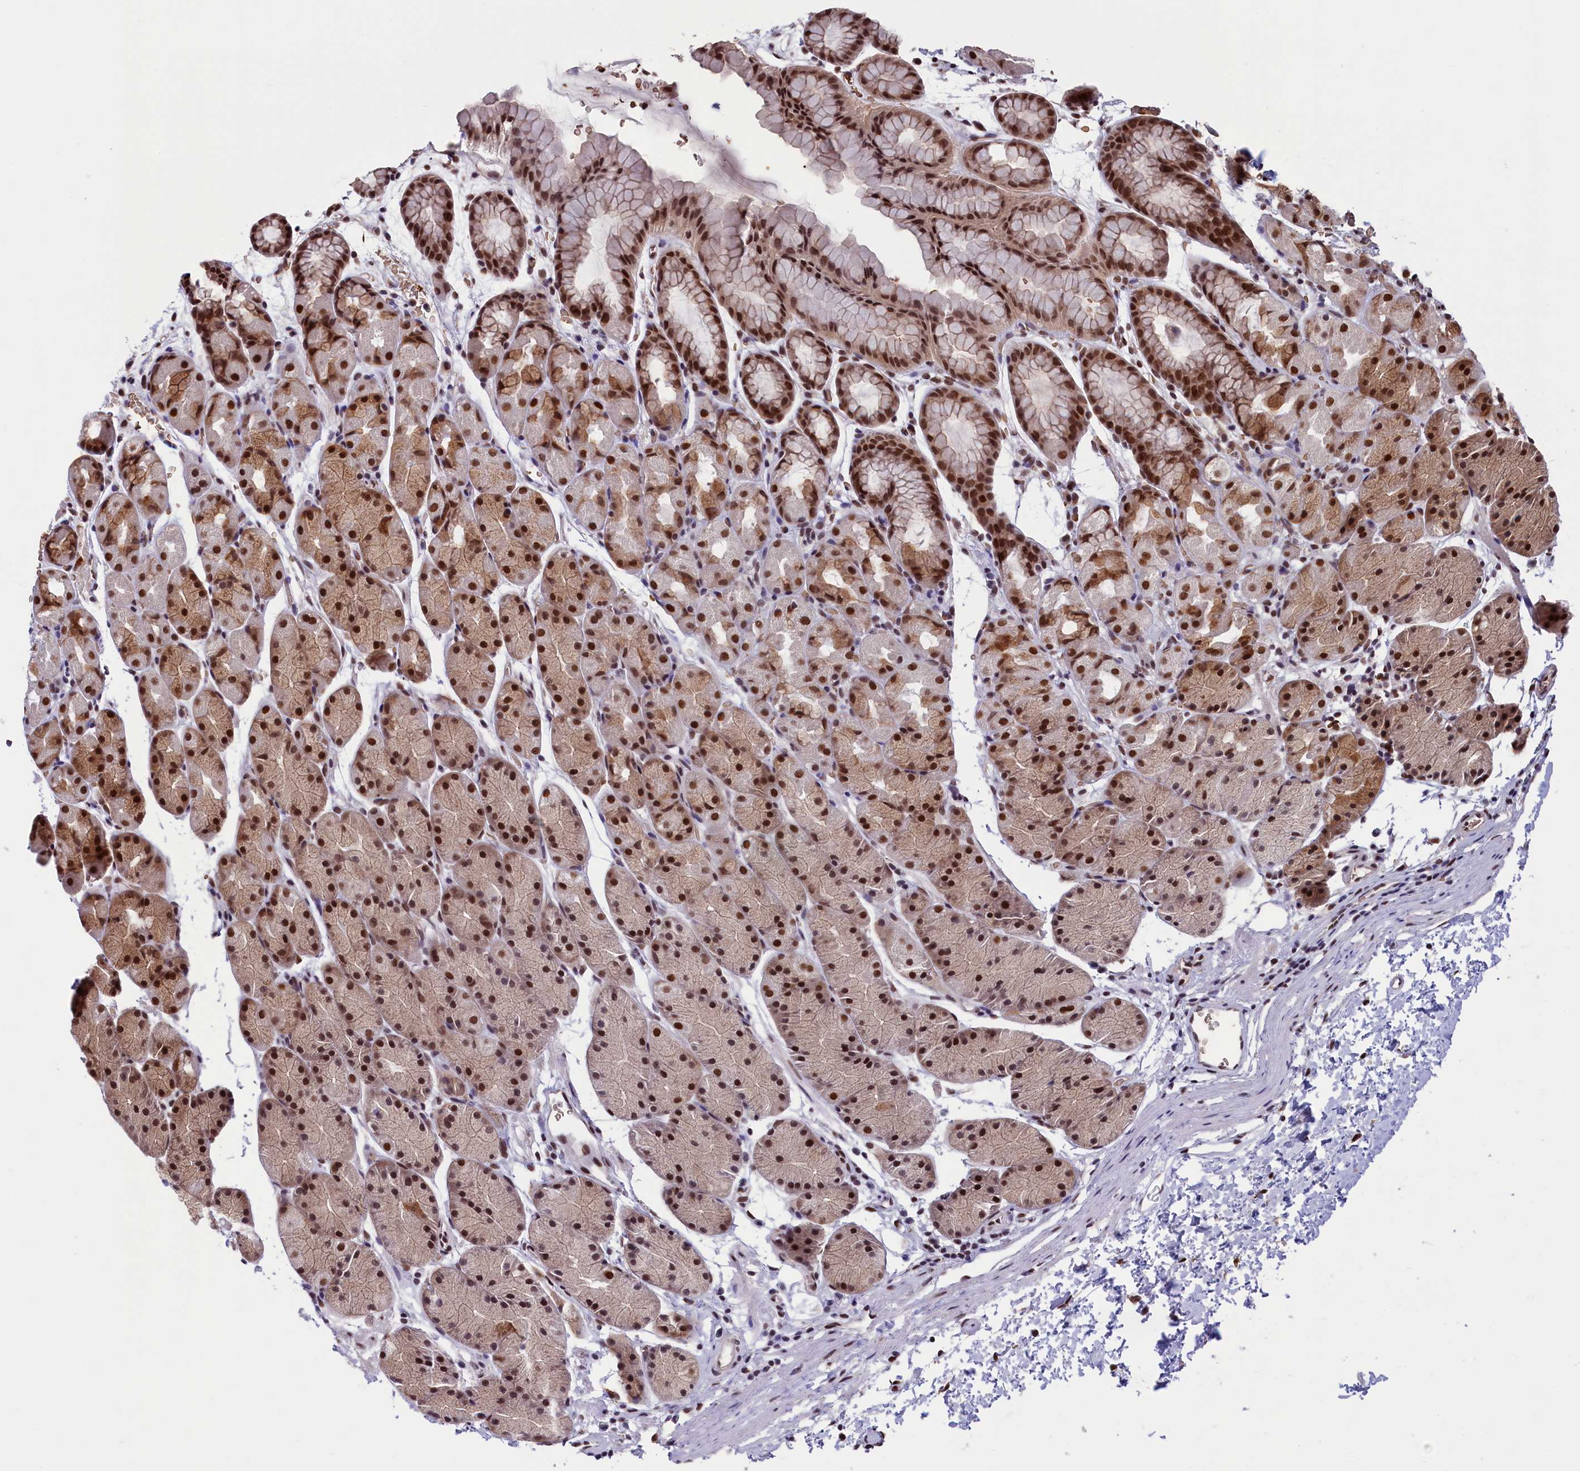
{"staining": {"intensity": "strong", "quantity": ">75%", "location": "cytoplasmic/membranous,nuclear"}, "tissue": "stomach", "cell_type": "Glandular cells", "image_type": "normal", "snomed": [{"axis": "morphology", "description": "Normal tissue, NOS"}, {"axis": "topography", "description": "Stomach, upper"}, {"axis": "topography", "description": "Stomach"}], "caption": "Stomach stained with a protein marker demonstrates strong staining in glandular cells.", "gene": "MPHOSPH8", "patient": {"sex": "male", "age": 47}}